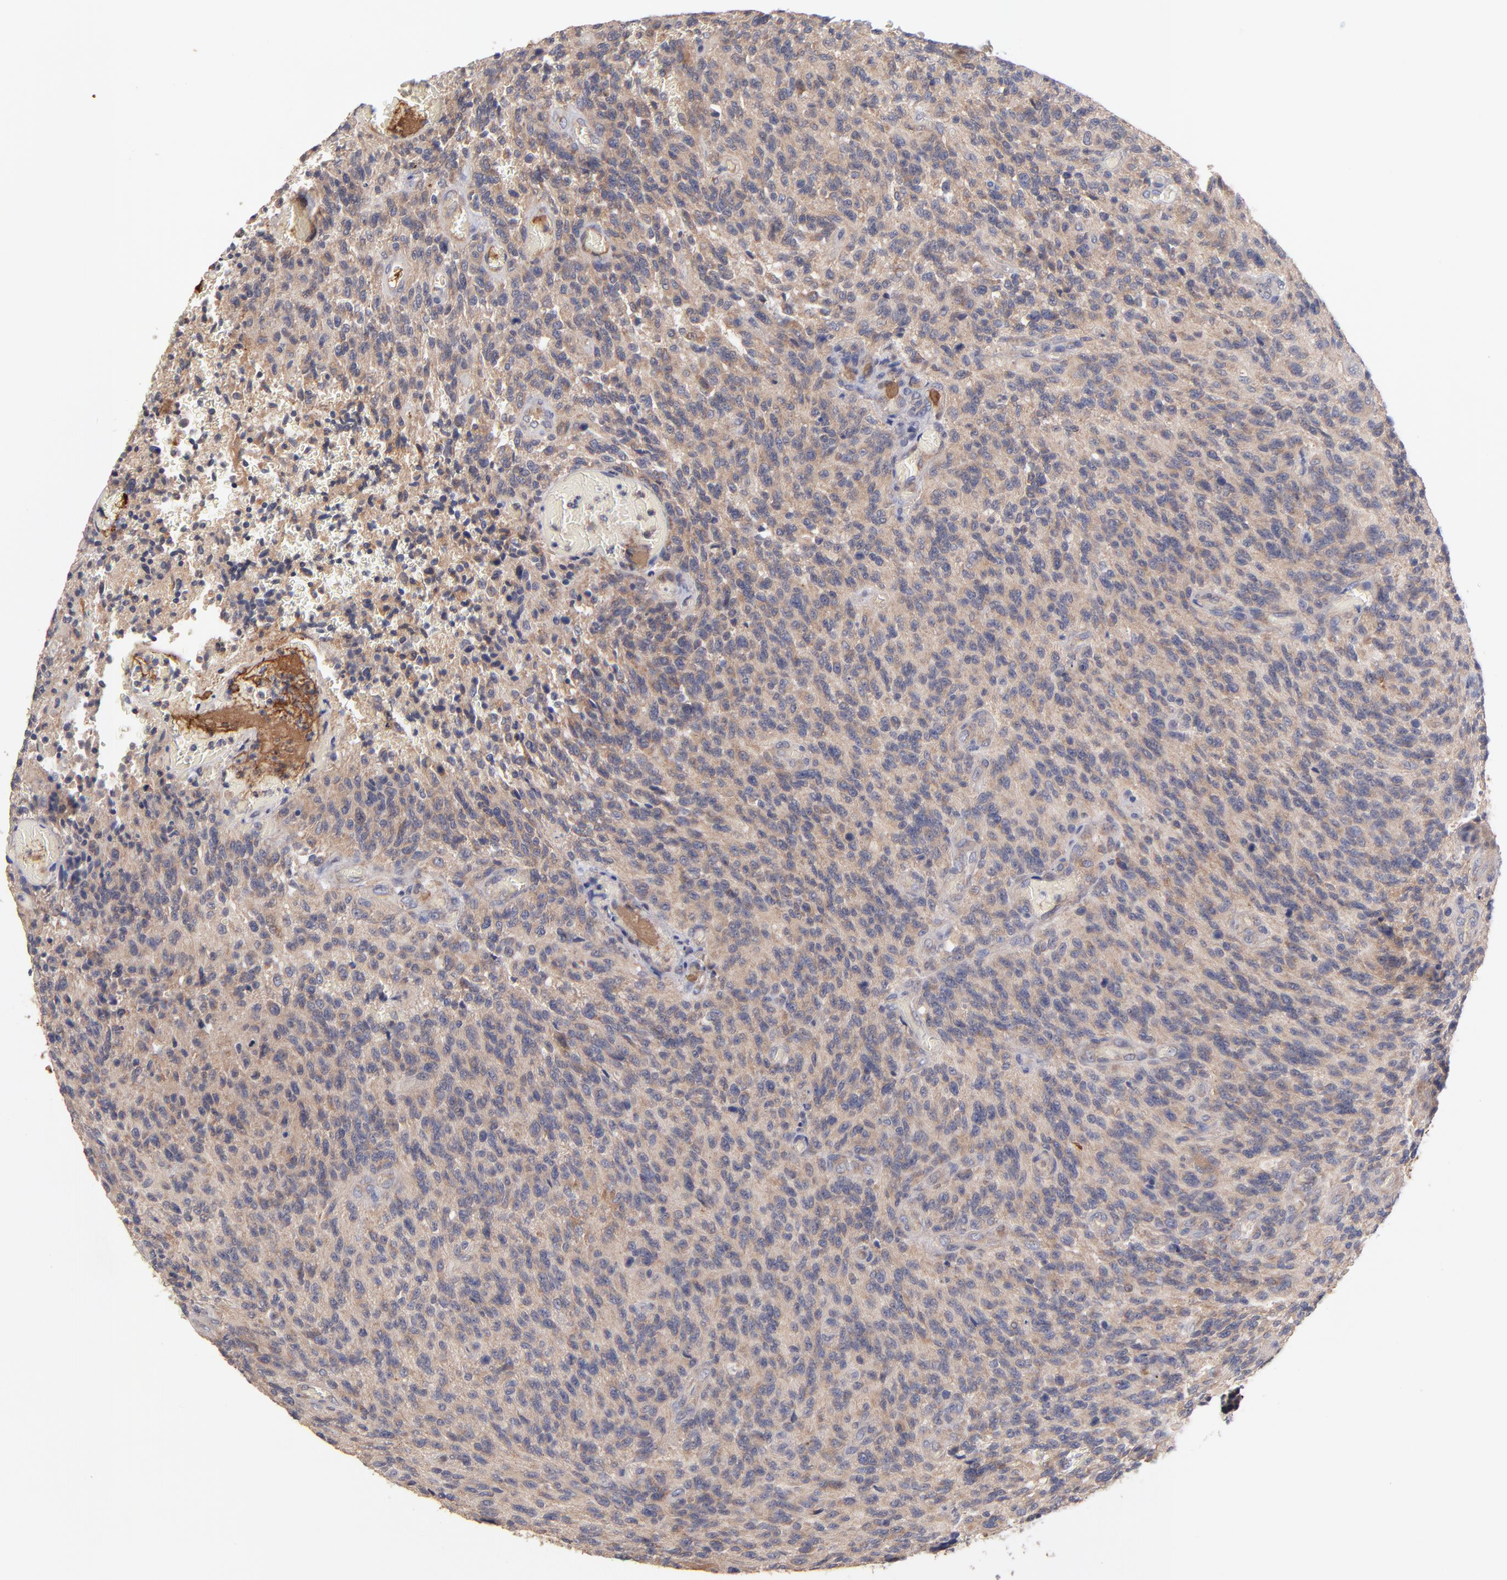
{"staining": {"intensity": "weak", "quantity": ">75%", "location": "cytoplasmic/membranous"}, "tissue": "glioma", "cell_type": "Tumor cells", "image_type": "cancer", "snomed": [{"axis": "morphology", "description": "Normal tissue, NOS"}, {"axis": "morphology", "description": "Glioma, malignant, High grade"}, {"axis": "topography", "description": "Cerebral cortex"}], "caption": "About >75% of tumor cells in human glioma exhibit weak cytoplasmic/membranous protein positivity as visualized by brown immunohistochemical staining.", "gene": "DACT1", "patient": {"sex": "male", "age": 56}}